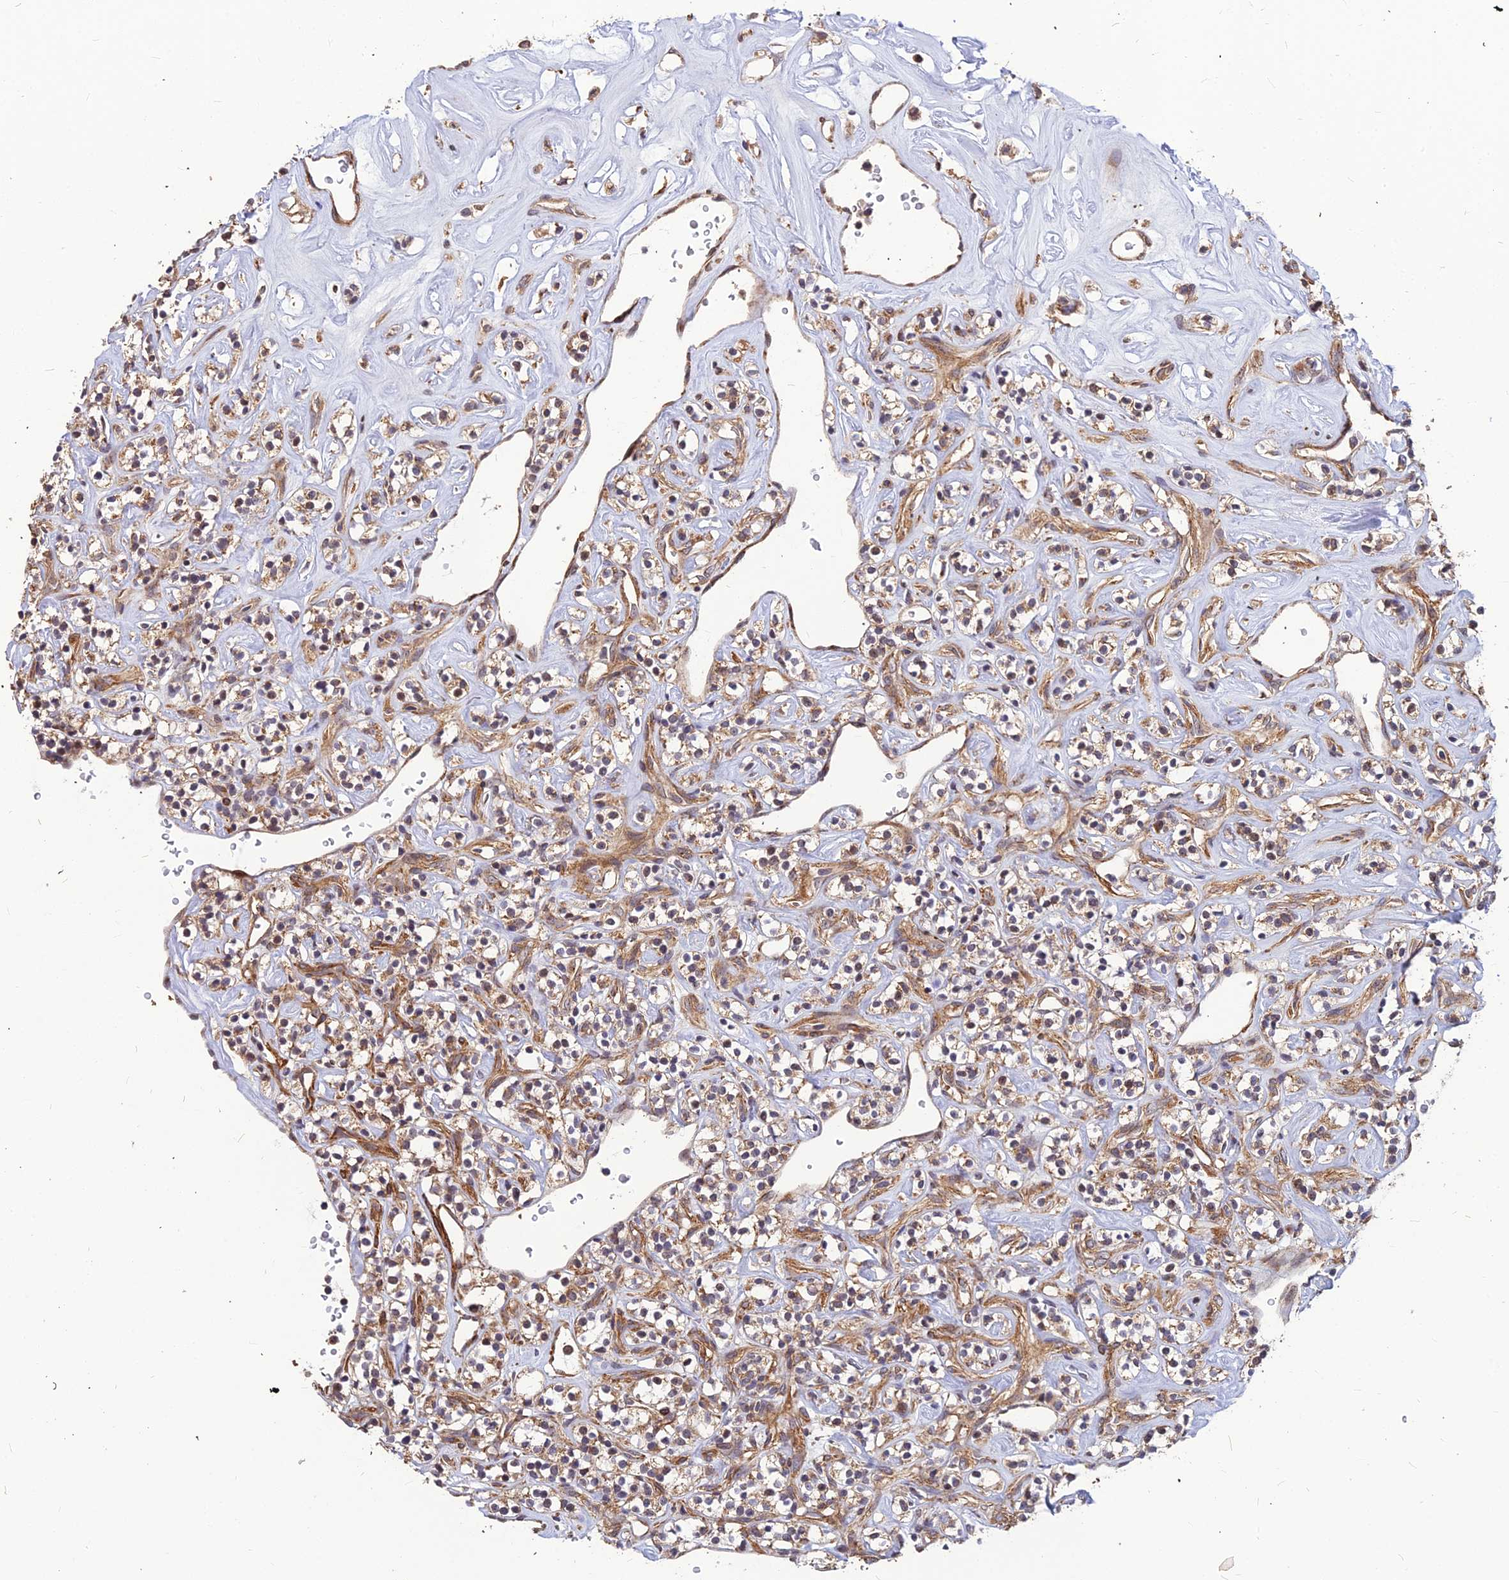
{"staining": {"intensity": "weak", "quantity": ">75%", "location": "cytoplasmic/membranous"}, "tissue": "renal cancer", "cell_type": "Tumor cells", "image_type": "cancer", "snomed": [{"axis": "morphology", "description": "Adenocarcinoma, NOS"}, {"axis": "topography", "description": "Kidney"}], "caption": "Adenocarcinoma (renal) stained with DAB (3,3'-diaminobenzidine) immunohistochemistry (IHC) shows low levels of weak cytoplasmic/membranous positivity in about >75% of tumor cells. (DAB (3,3'-diaminobenzidine) IHC with brightfield microscopy, high magnification).", "gene": "LEKR1", "patient": {"sex": "male", "age": 77}}